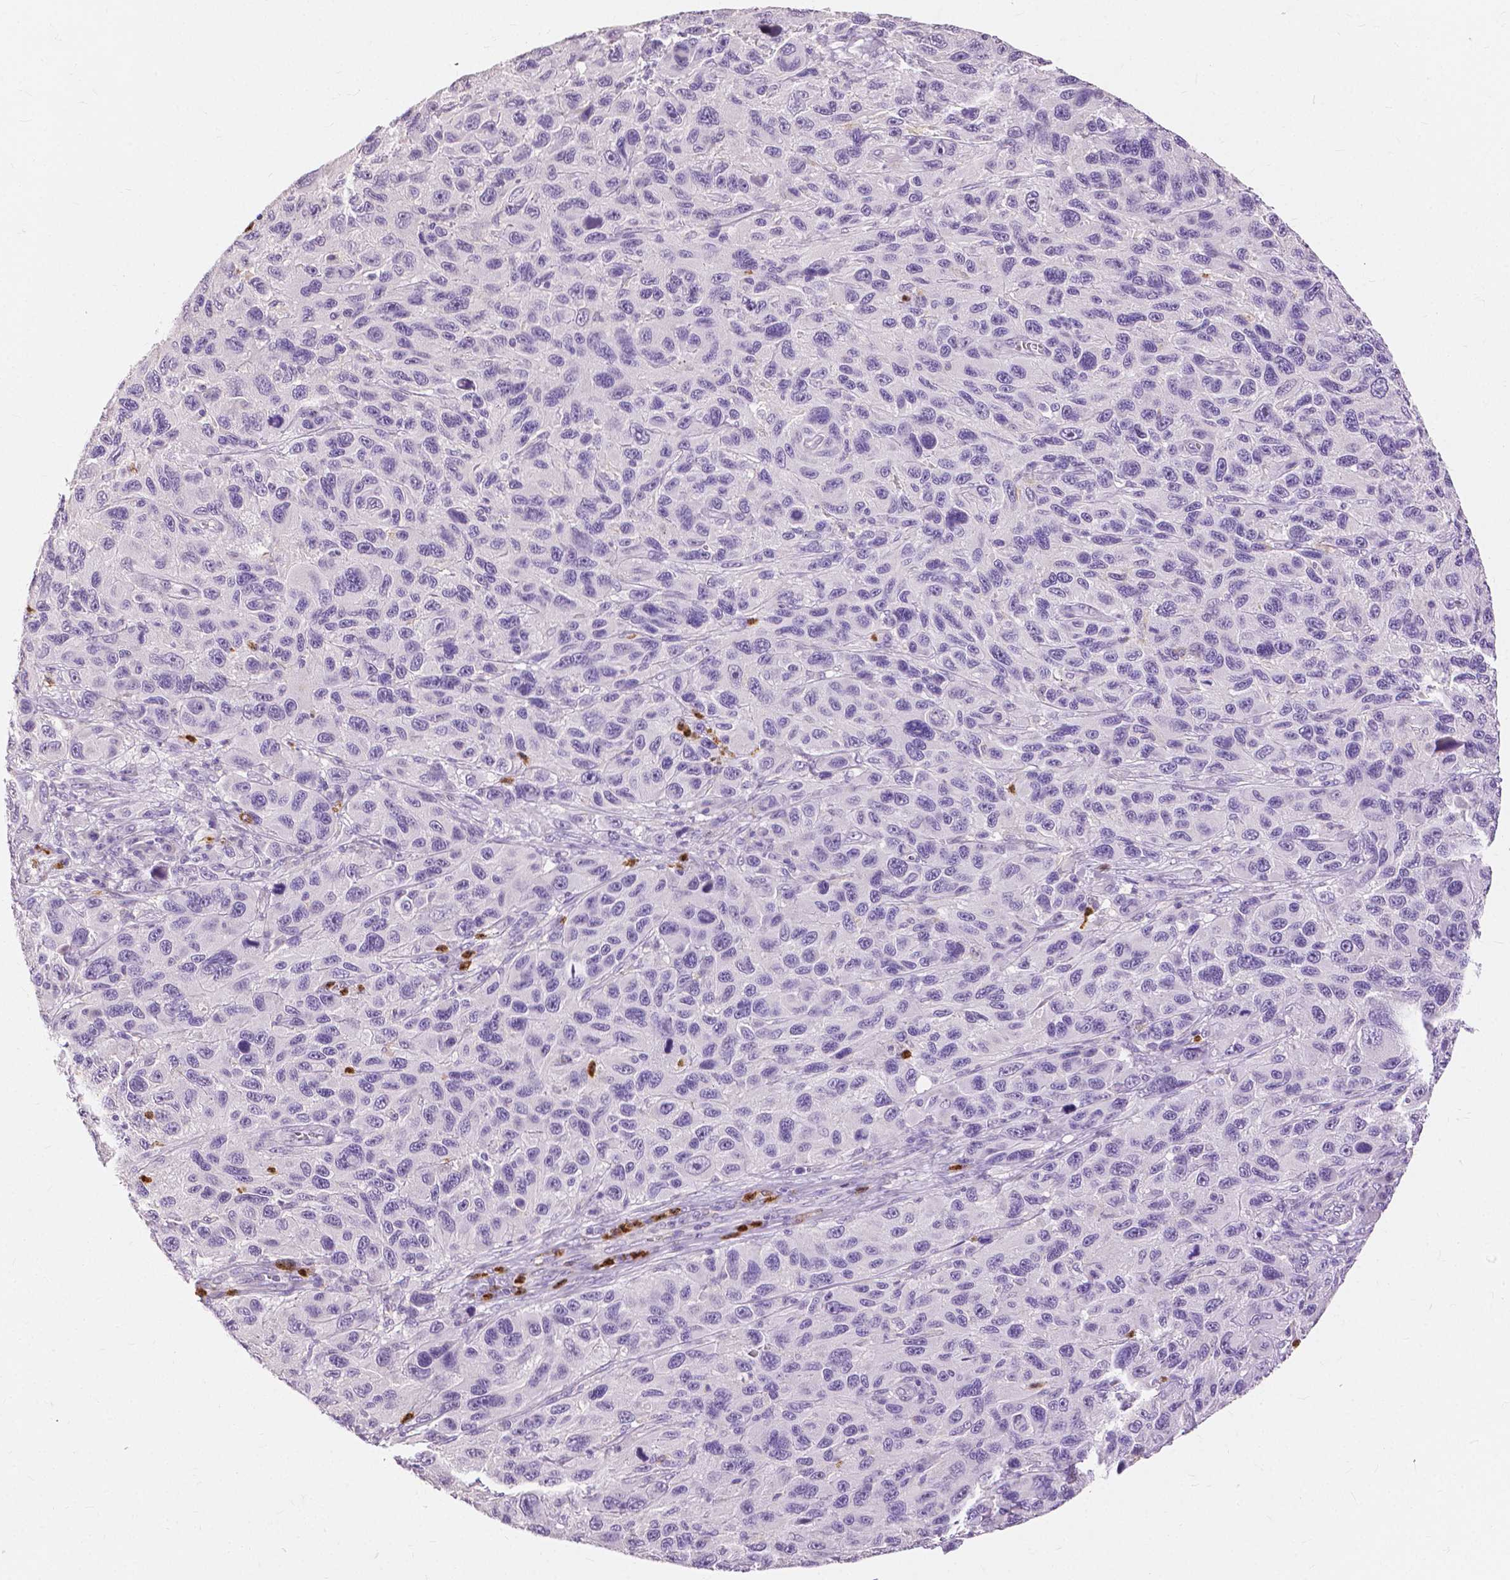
{"staining": {"intensity": "negative", "quantity": "none", "location": "none"}, "tissue": "melanoma", "cell_type": "Tumor cells", "image_type": "cancer", "snomed": [{"axis": "morphology", "description": "Malignant melanoma, NOS"}, {"axis": "topography", "description": "Skin"}], "caption": "Tumor cells are negative for brown protein staining in melanoma.", "gene": "CXCR2", "patient": {"sex": "male", "age": 53}}